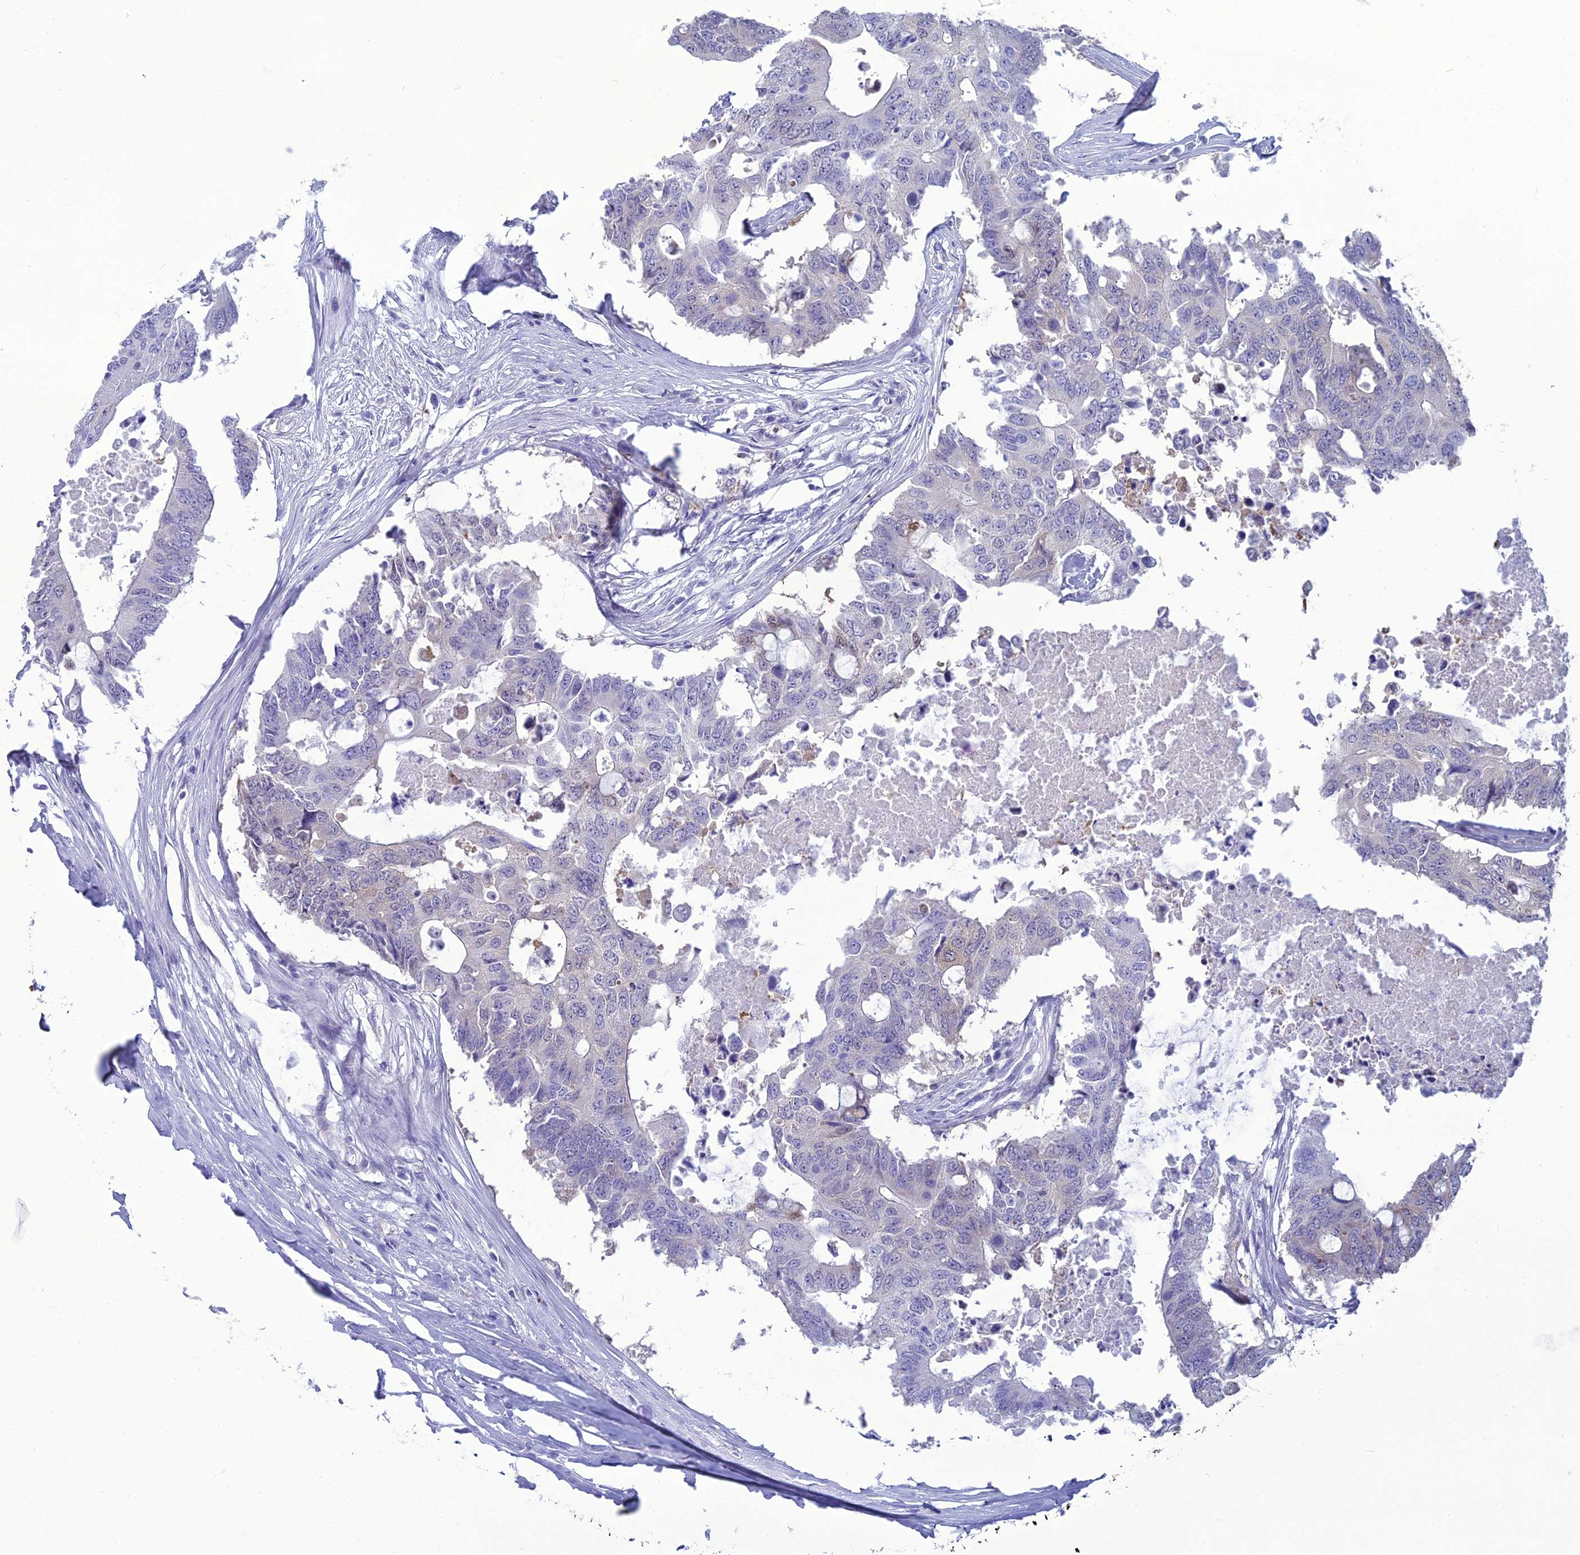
{"staining": {"intensity": "negative", "quantity": "none", "location": "none"}, "tissue": "colorectal cancer", "cell_type": "Tumor cells", "image_type": "cancer", "snomed": [{"axis": "morphology", "description": "Adenocarcinoma, NOS"}, {"axis": "topography", "description": "Colon"}], "caption": "This micrograph is of adenocarcinoma (colorectal) stained with IHC to label a protein in brown with the nuclei are counter-stained blue. There is no staining in tumor cells.", "gene": "GNPNAT1", "patient": {"sex": "male", "age": 71}}